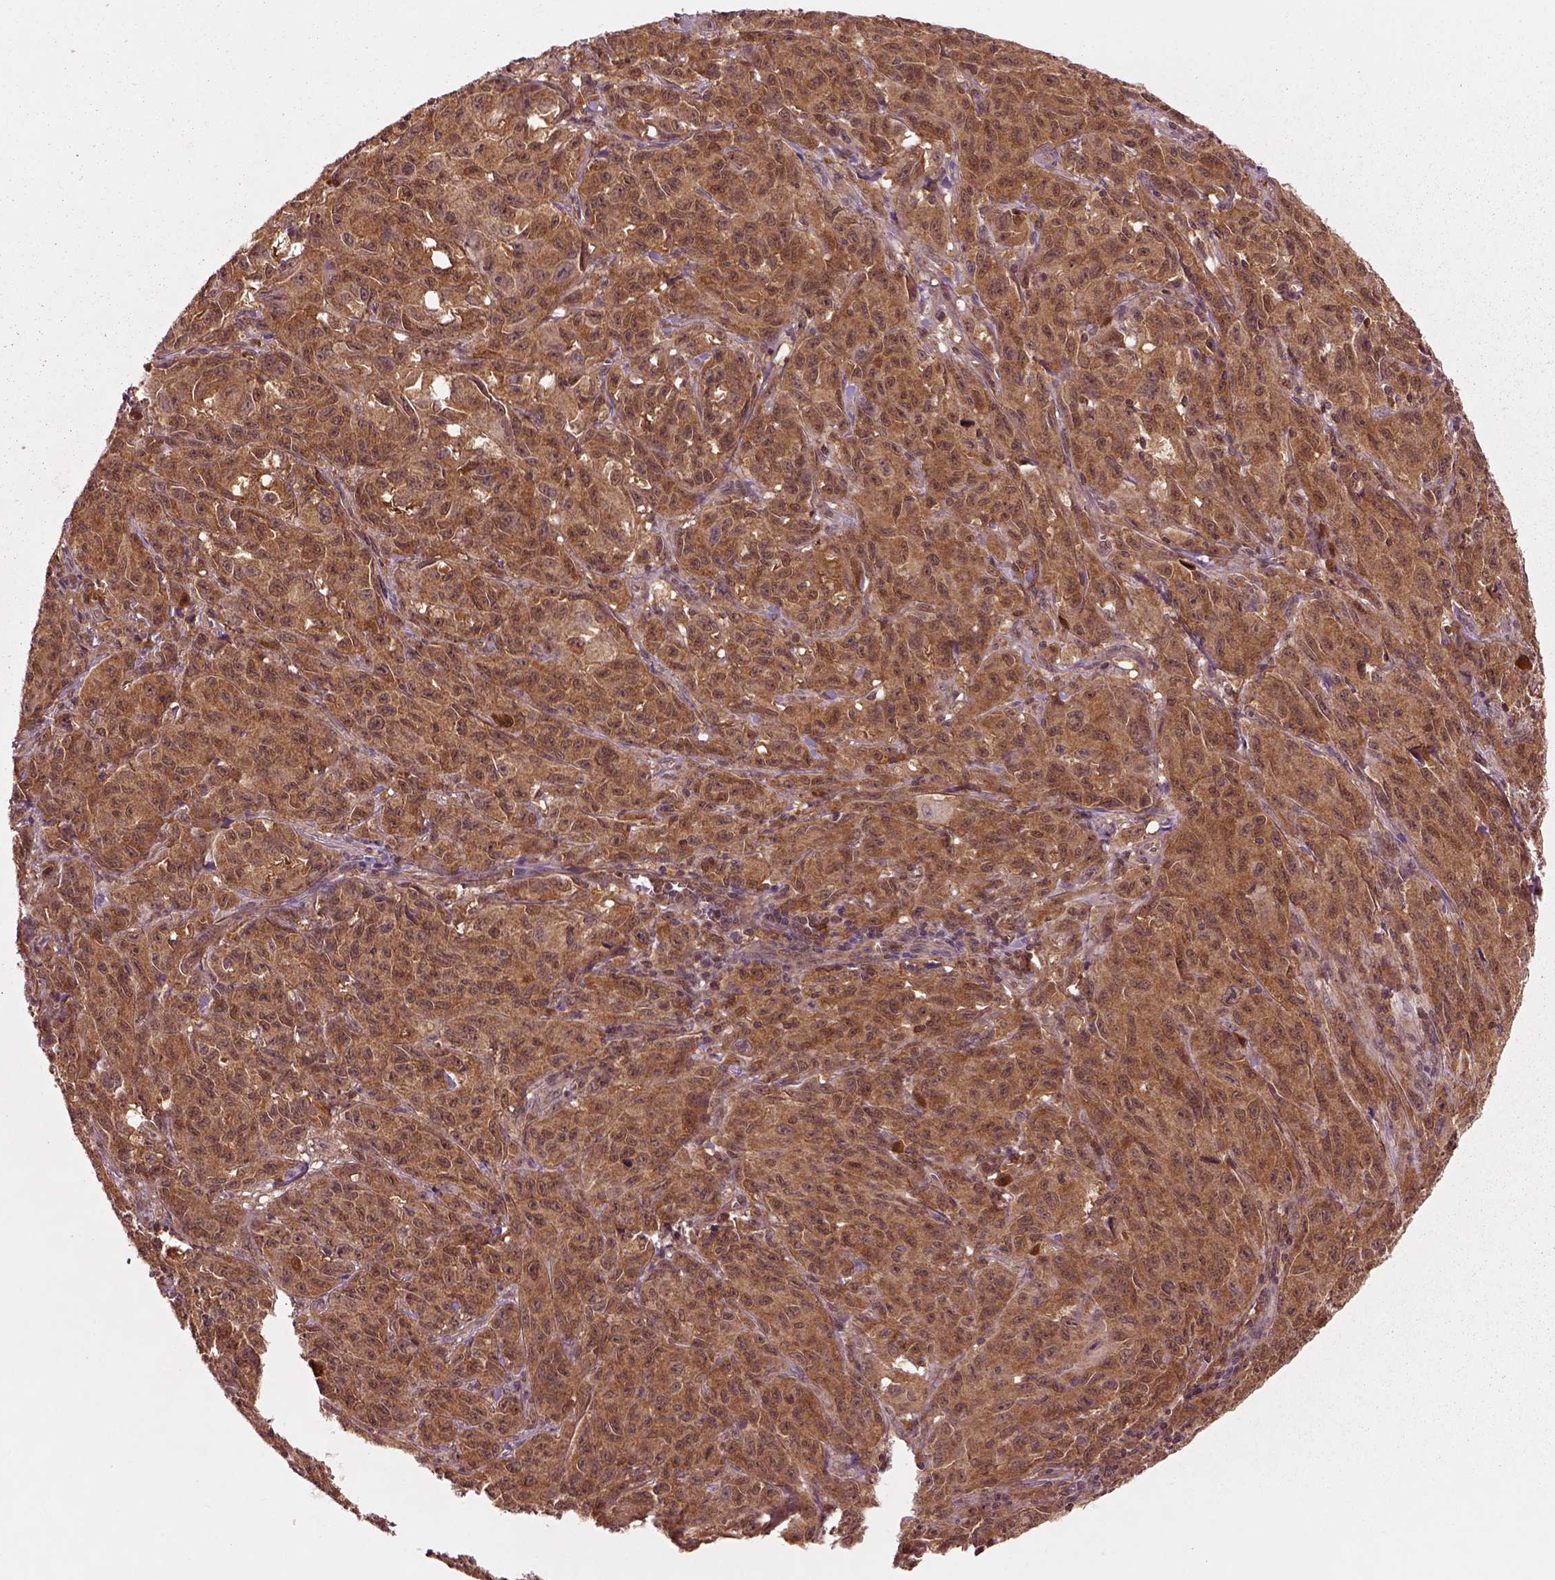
{"staining": {"intensity": "strong", "quantity": ">75%", "location": "cytoplasmic/membranous"}, "tissue": "melanoma", "cell_type": "Tumor cells", "image_type": "cancer", "snomed": [{"axis": "morphology", "description": "Malignant melanoma, NOS"}, {"axis": "topography", "description": "Vulva, labia, clitoris and Bartholin´s gland, NO"}], "caption": "Strong cytoplasmic/membranous expression for a protein is appreciated in about >75% of tumor cells of malignant melanoma using immunohistochemistry (IHC).", "gene": "MDP1", "patient": {"sex": "female", "age": 75}}